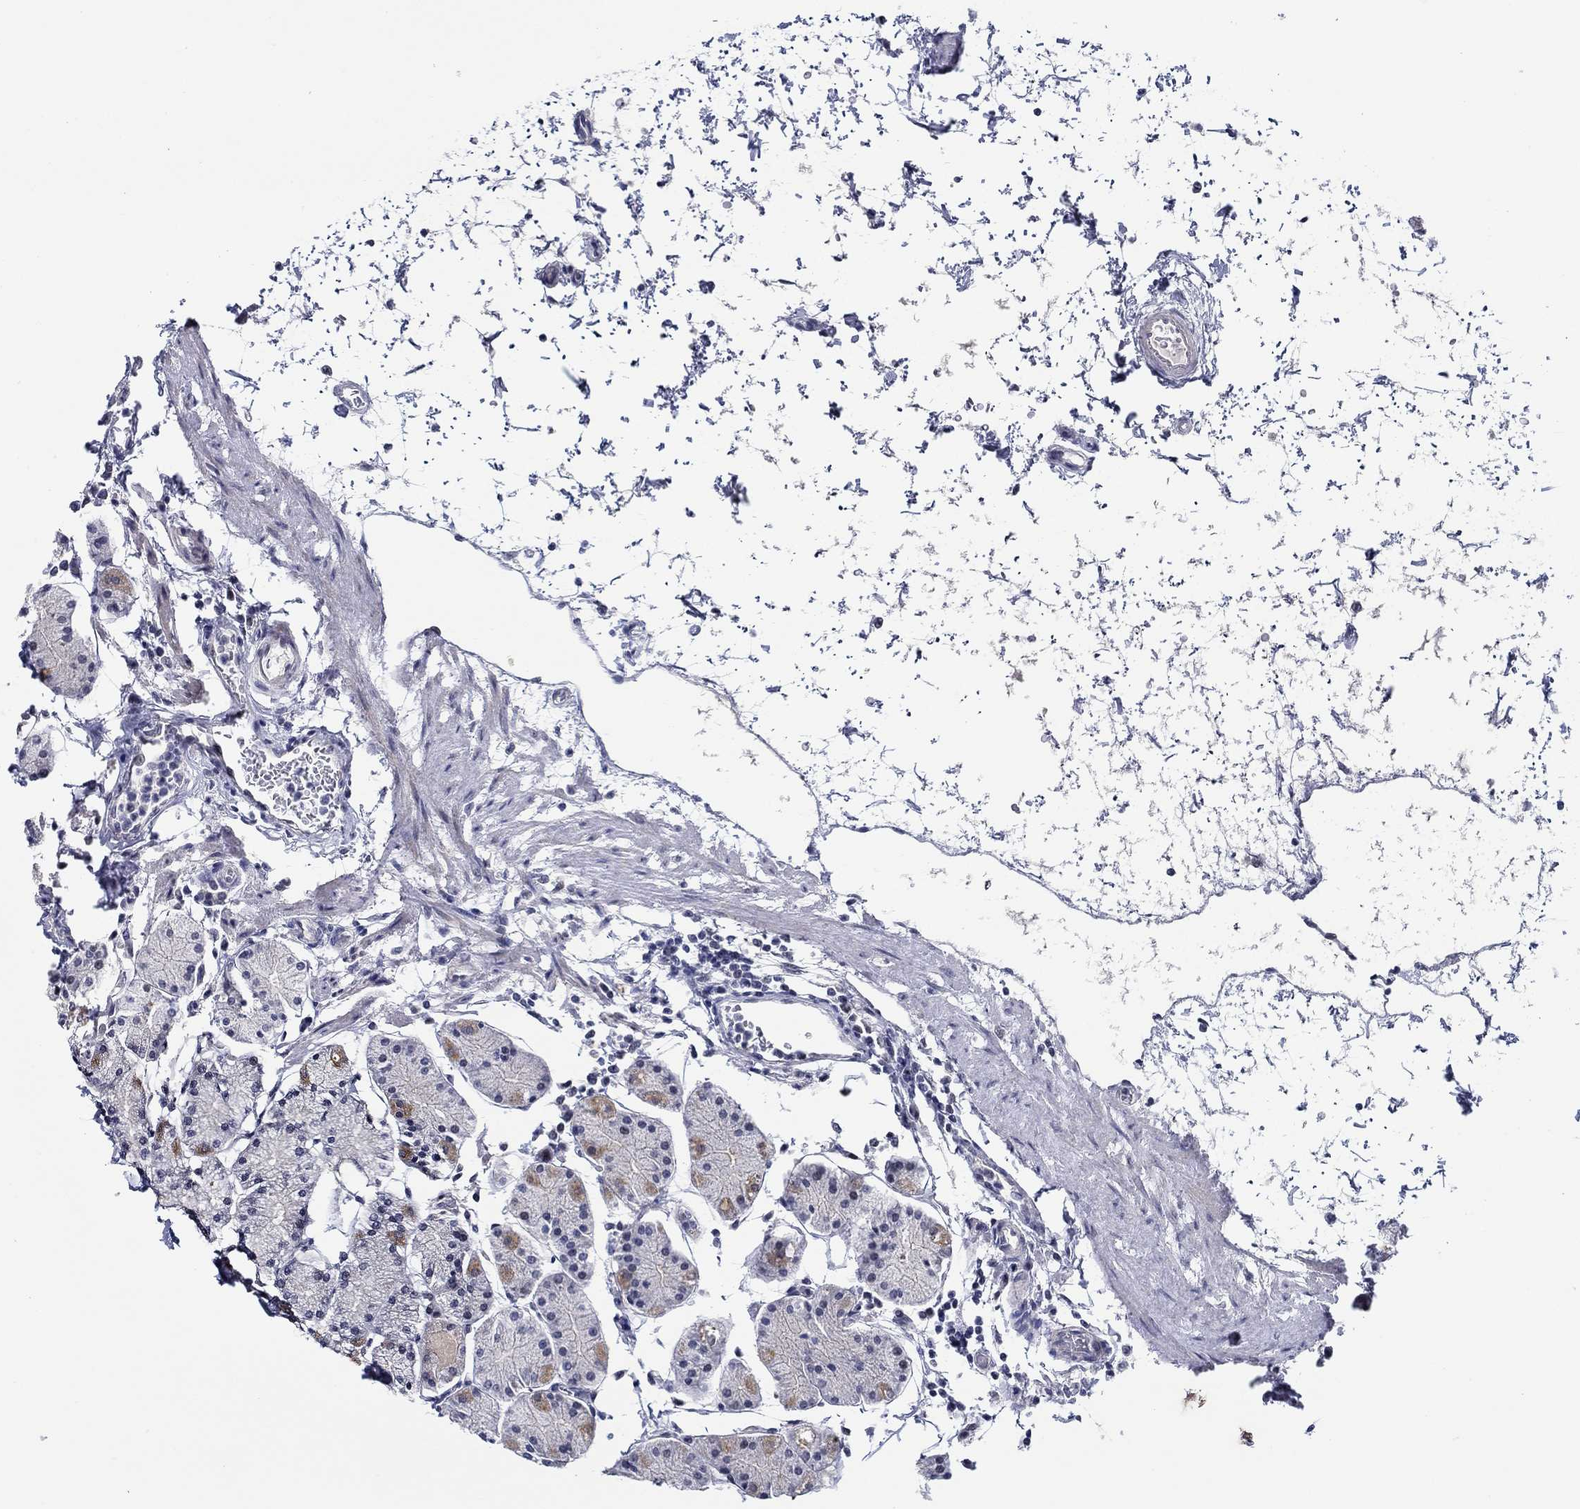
{"staining": {"intensity": "weak", "quantity": "<25%", "location": "cytoplasmic/membranous"}, "tissue": "stomach", "cell_type": "Glandular cells", "image_type": "normal", "snomed": [{"axis": "morphology", "description": "Normal tissue, NOS"}, {"axis": "topography", "description": "Stomach"}], "caption": "IHC photomicrograph of benign human stomach stained for a protein (brown), which reveals no expression in glandular cells.", "gene": "SLC34A1", "patient": {"sex": "male", "age": 54}}